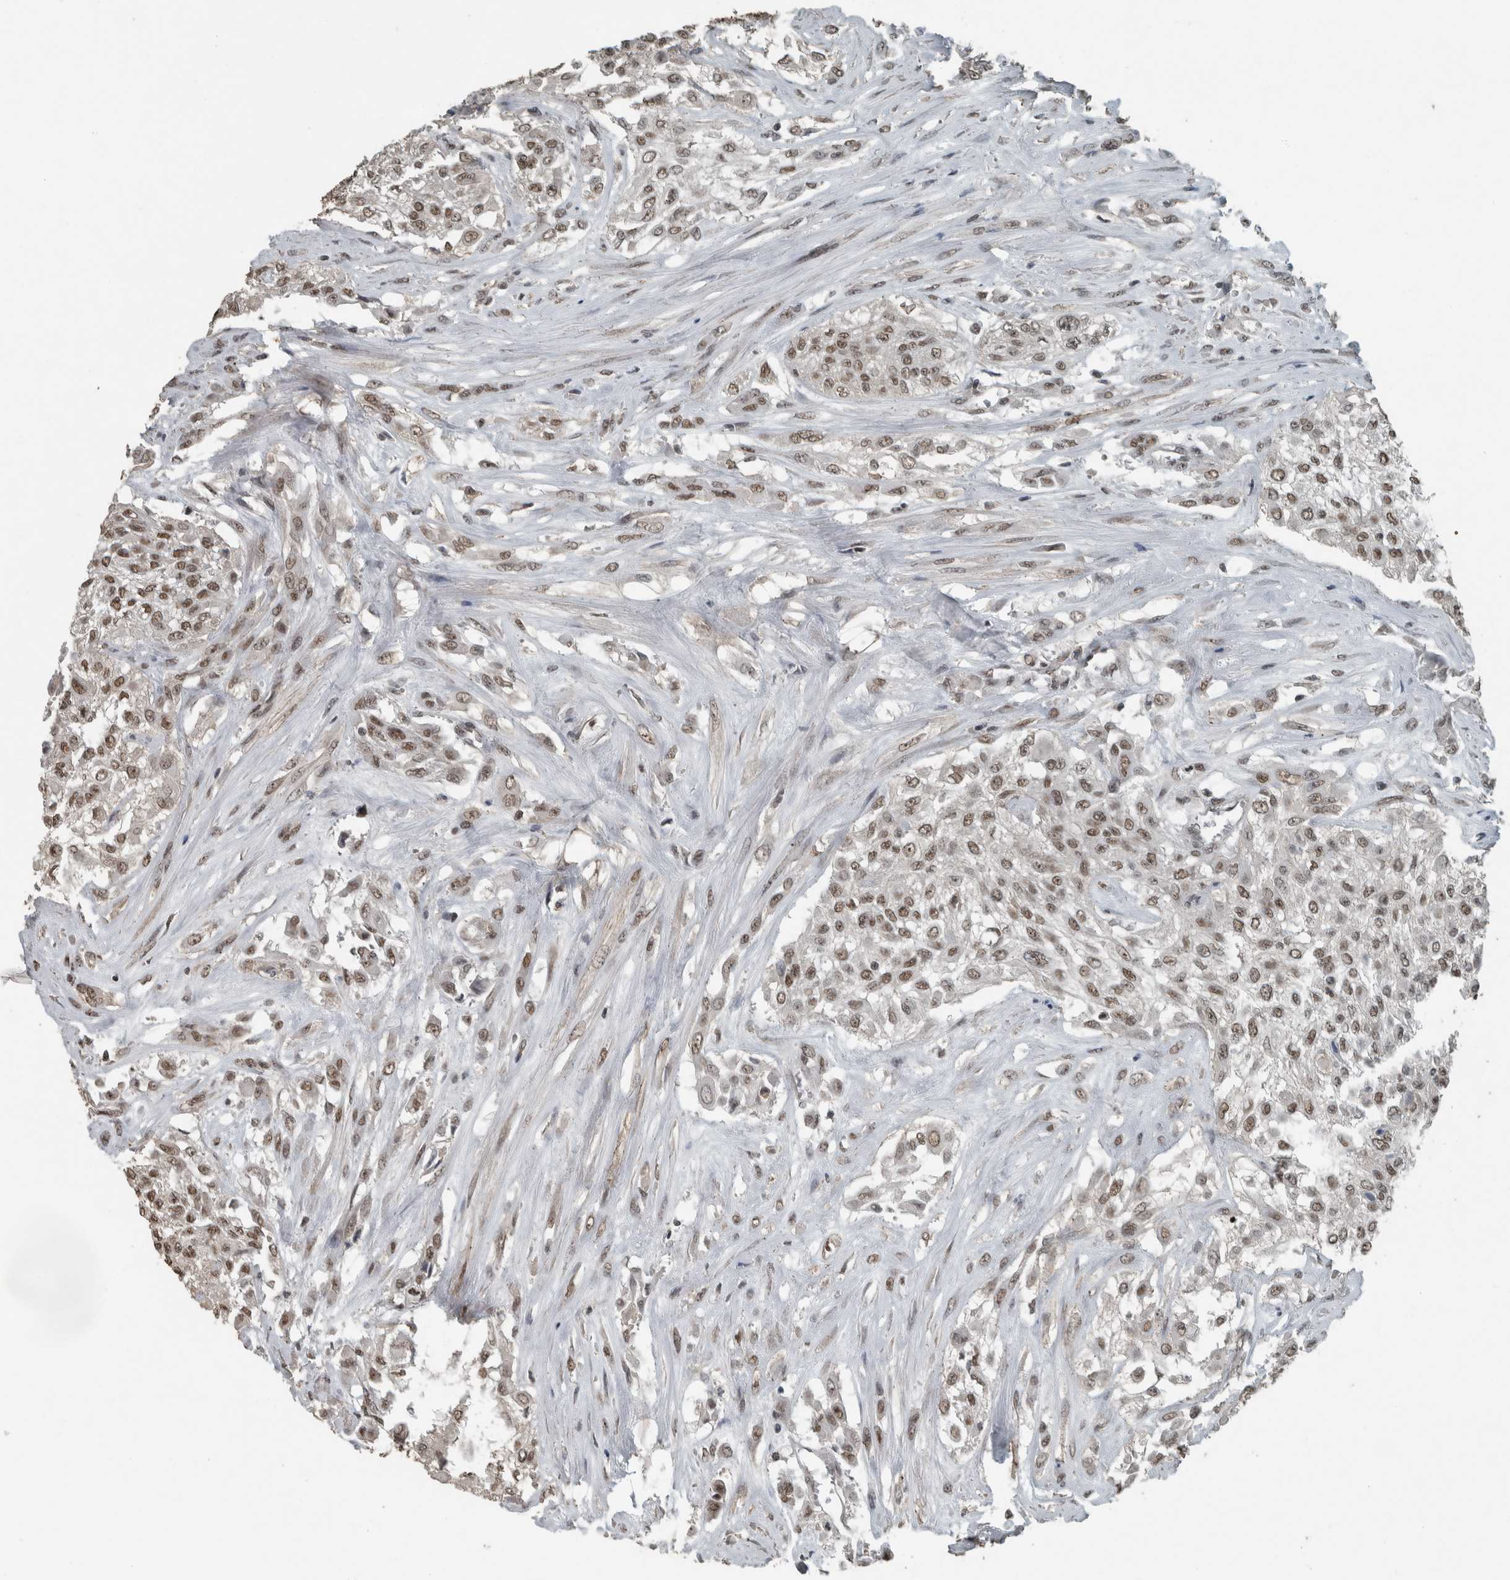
{"staining": {"intensity": "moderate", "quantity": ">75%", "location": "nuclear"}, "tissue": "urothelial cancer", "cell_type": "Tumor cells", "image_type": "cancer", "snomed": [{"axis": "morphology", "description": "Urothelial carcinoma, High grade"}, {"axis": "topography", "description": "Urinary bladder"}], "caption": "A micrograph of human urothelial cancer stained for a protein displays moderate nuclear brown staining in tumor cells.", "gene": "ZNF24", "patient": {"sex": "male", "age": 57}}